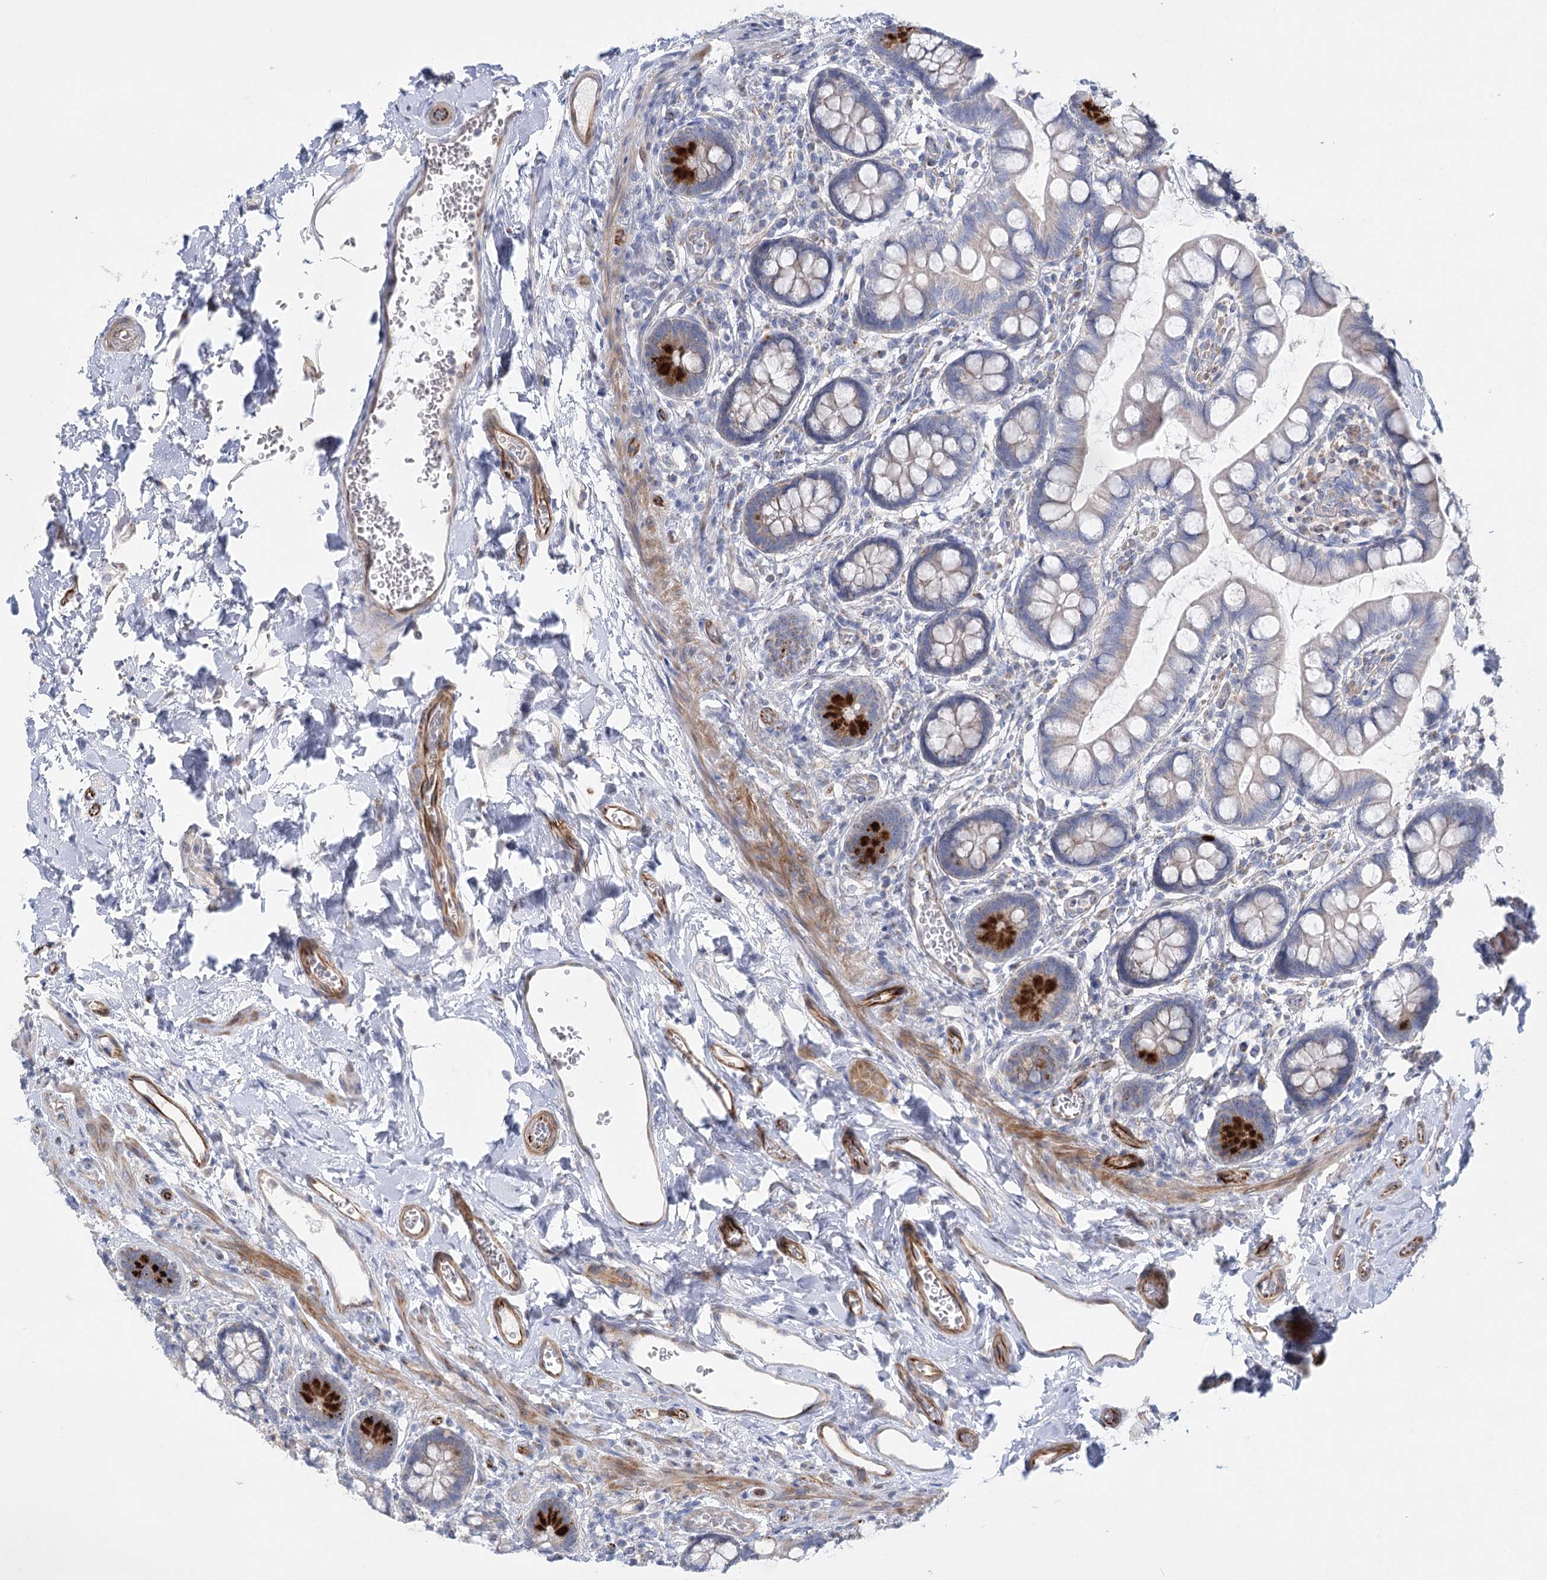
{"staining": {"intensity": "strong", "quantity": "25%-75%", "location": "cytoplasmic/membranous"}, "tissue": "small intestine", "cell_type": "Glandular cells", "image_type": "normal", "snomed": [{"axis": "morphology", "description": "Normal tissue, NOS"}, {"axis": "topography", "description": "Small intestine"}], "caption": "Protein expression analysis of unremarkable small intestine demonstrates strong cytoplasmic/membranous positivity in about 25%-75% of glandular cells. (brown staining indicates protein expression, while blue staining denotes nuclei).", "gene": "DHTKD1", "patient": {"sex": "male", "age": 52}}